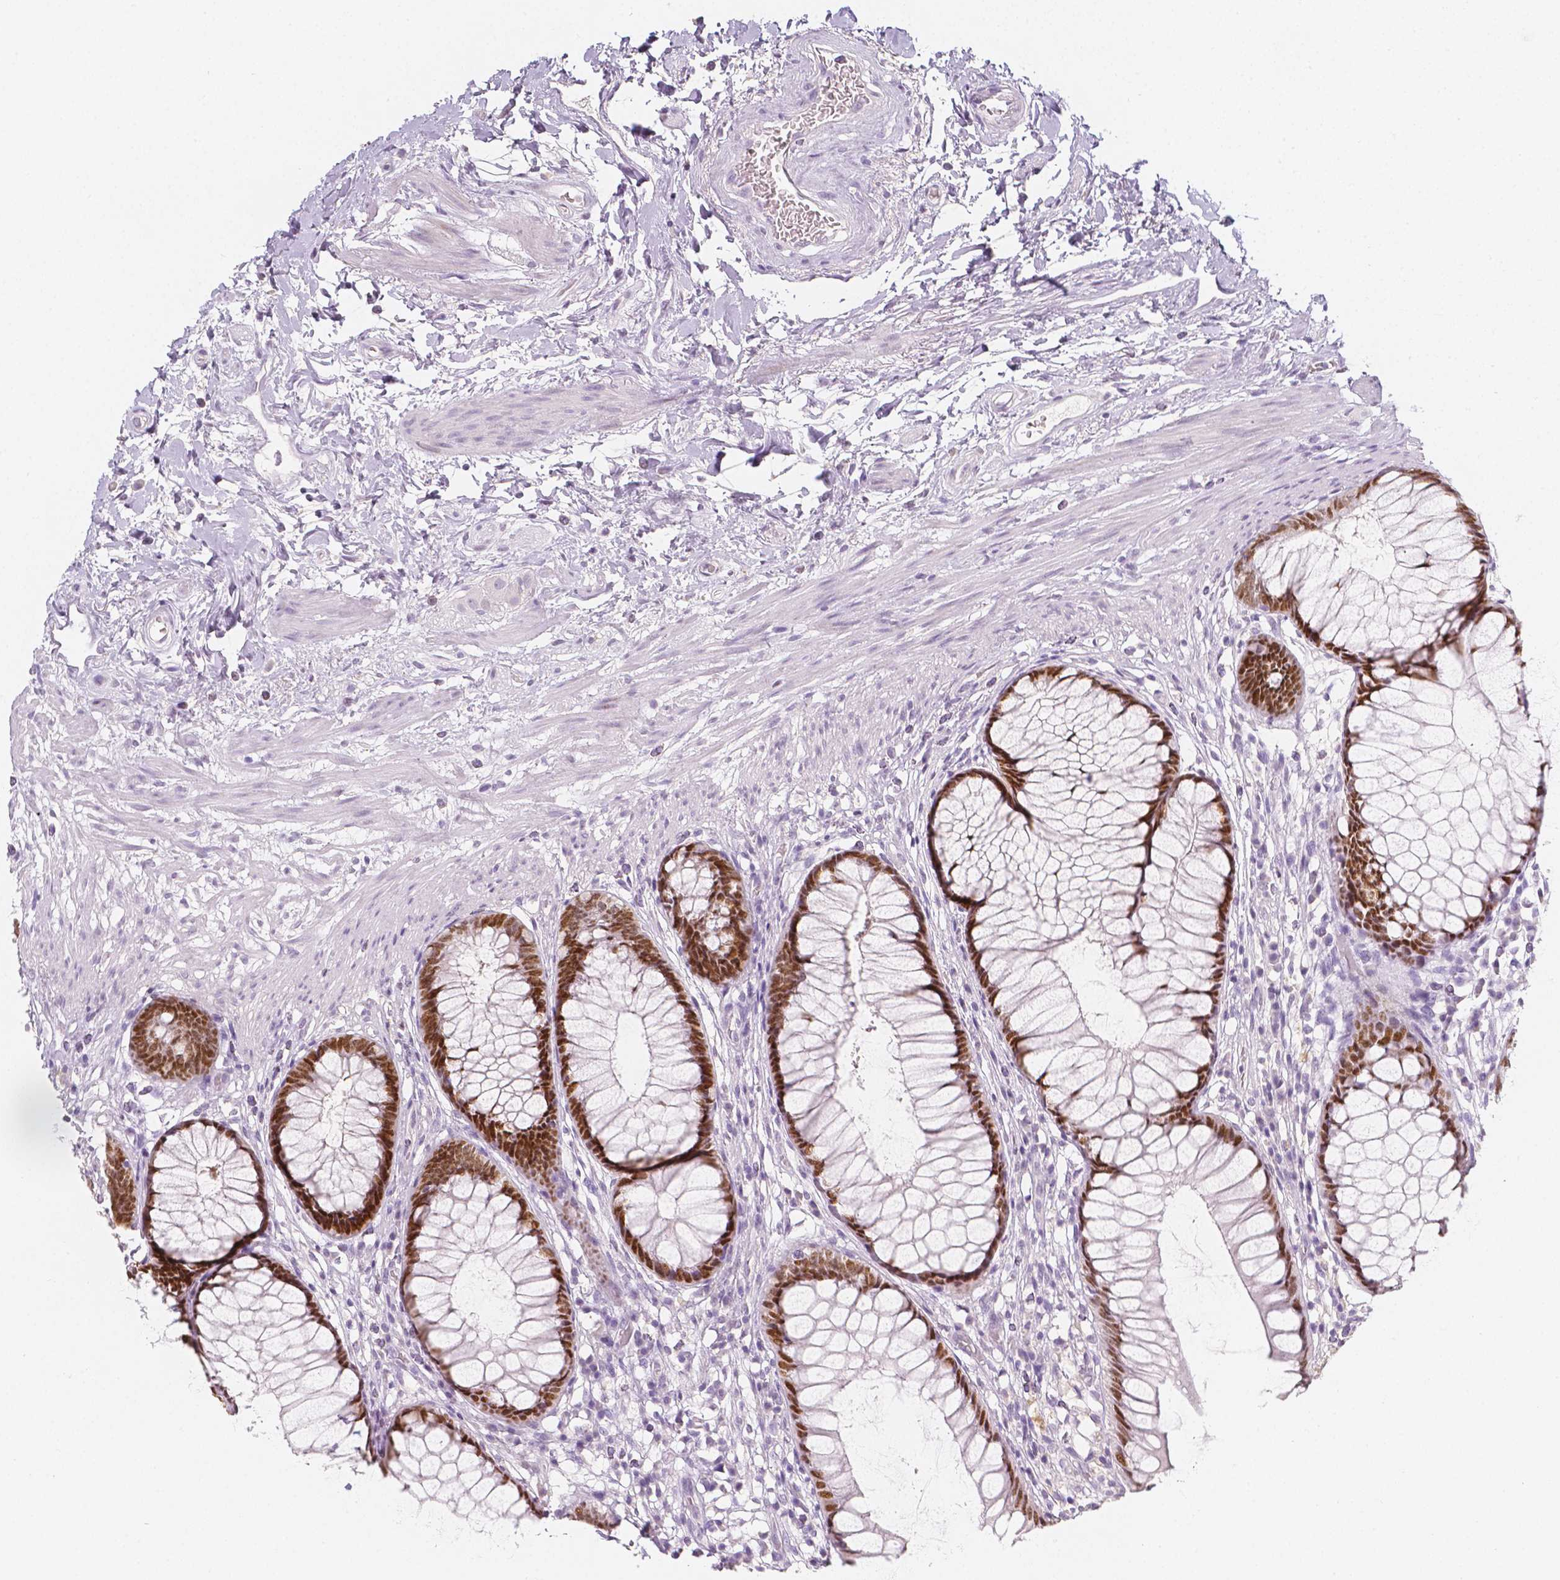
{"staining": {"intensity": "strong", "quantity": ">75%", "location": "nuclear"}, "tissue": "rectum", "cell_type": "Glandular cells", "image_type": "normal", "snomed": [{"axis": "morphology", "description": "Normal tissue, NOS"}, {"axis": "topography", "description": "Smooth muscle"}, {"axis": "topography", "description": "Rectum"}], "caption": "Immunohistochemistry photomicrograph of benign rectum stained for a protein (brown), which displays high levels of strong nuclear positivity in approximately >75% of glandular cells.", "gene": "HNF1B", "patient": {"sex": "male", "age": 53}}